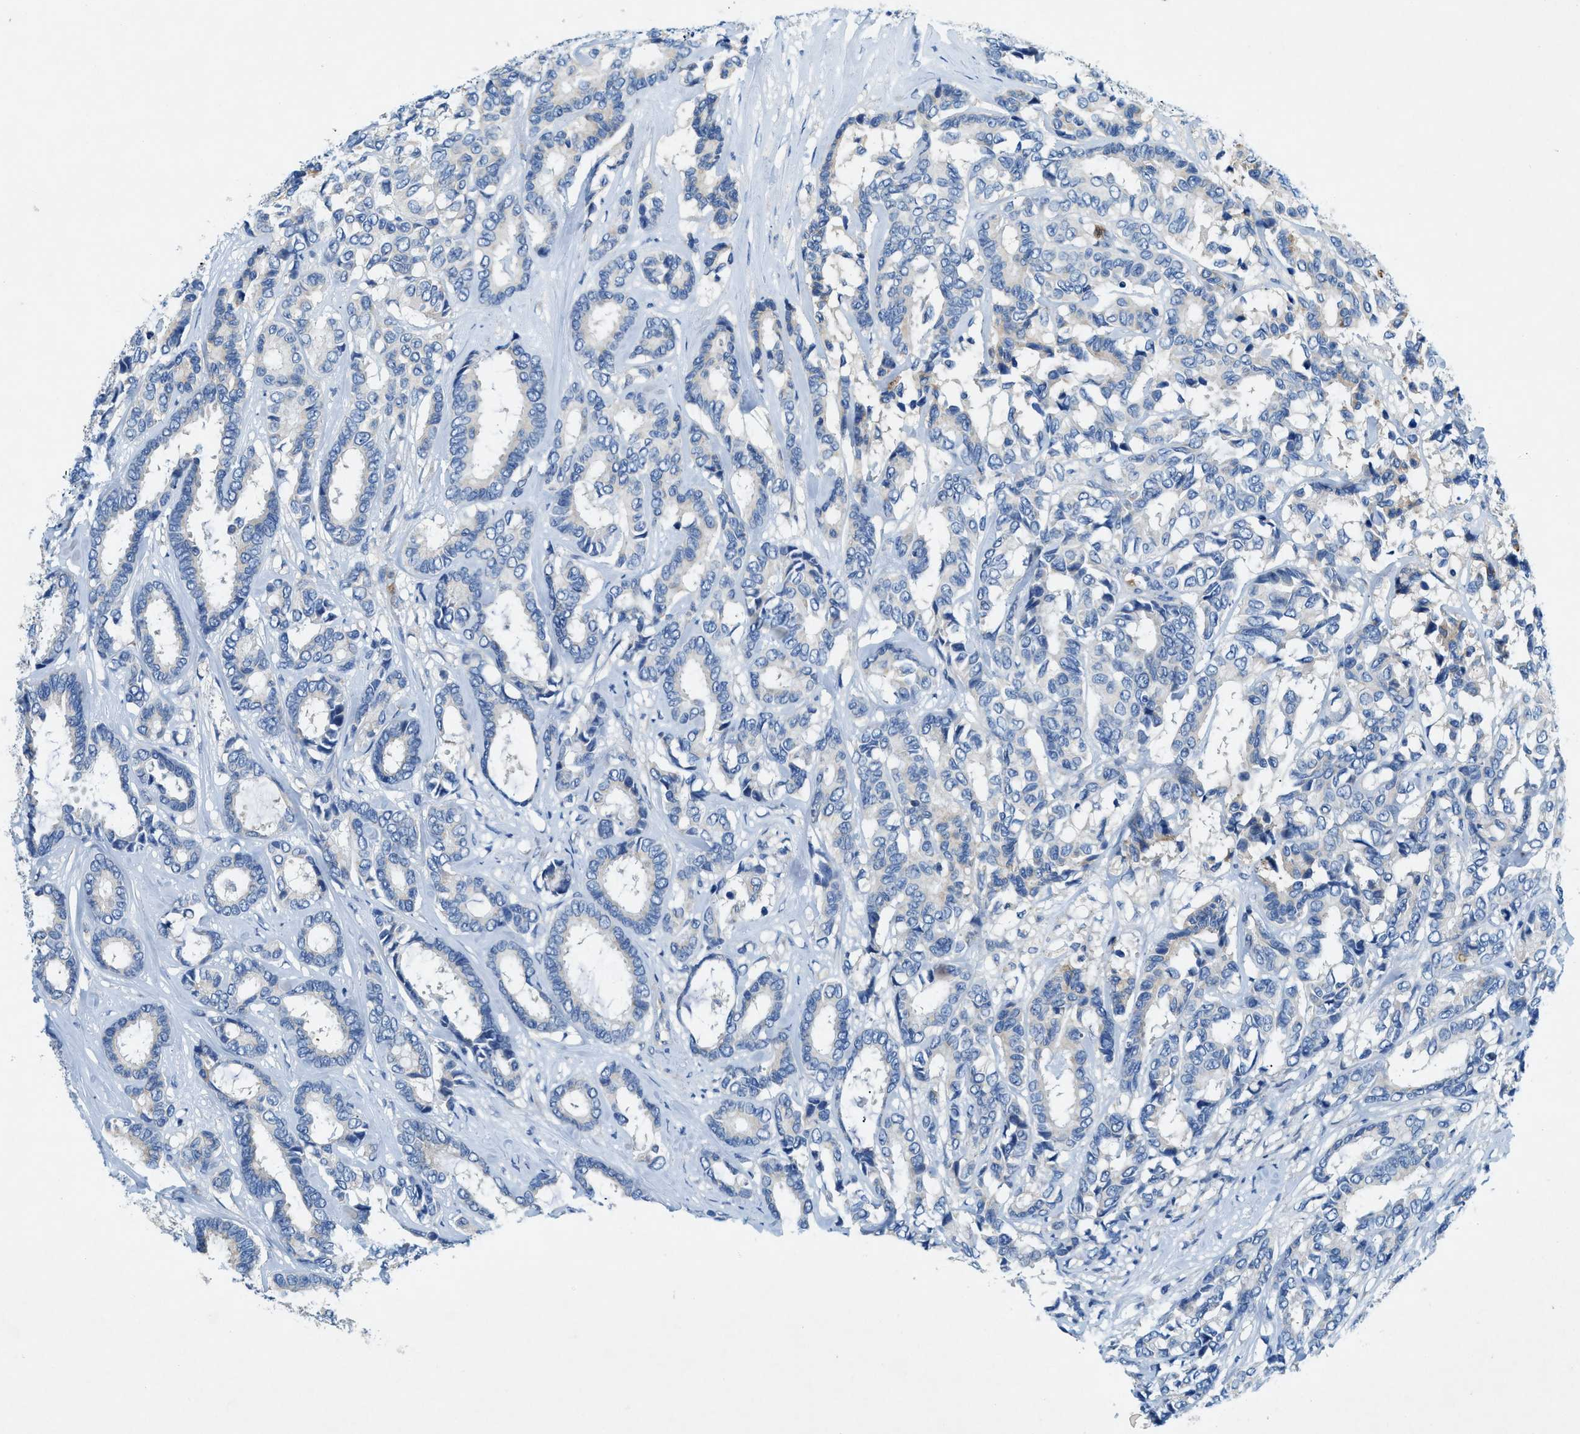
{"staining": {"intensity": "negative", "quantity": "none", "location": "none"}, "tissue": "breast cancer", "cell_type": "Tumor cells", "image_type": "cancer", "snomed": [{"axis": "morphology", "description": "Duct carcinoma"}, {"axis": "topography", "description": "Breast"}], "caption": "Tumor cells show no significant protein expression in breast cancer (infiltrating ductal carcinoma). The staining was performed using DAB (3,3'-diaminobenzidine) to visualize the protein expression in brown, while the nuclei were stained in blue with hematoxylin (Magnification: 20x).", "gene": "ZDHHC13", "patient": {"sex": "female", "age": 87}}